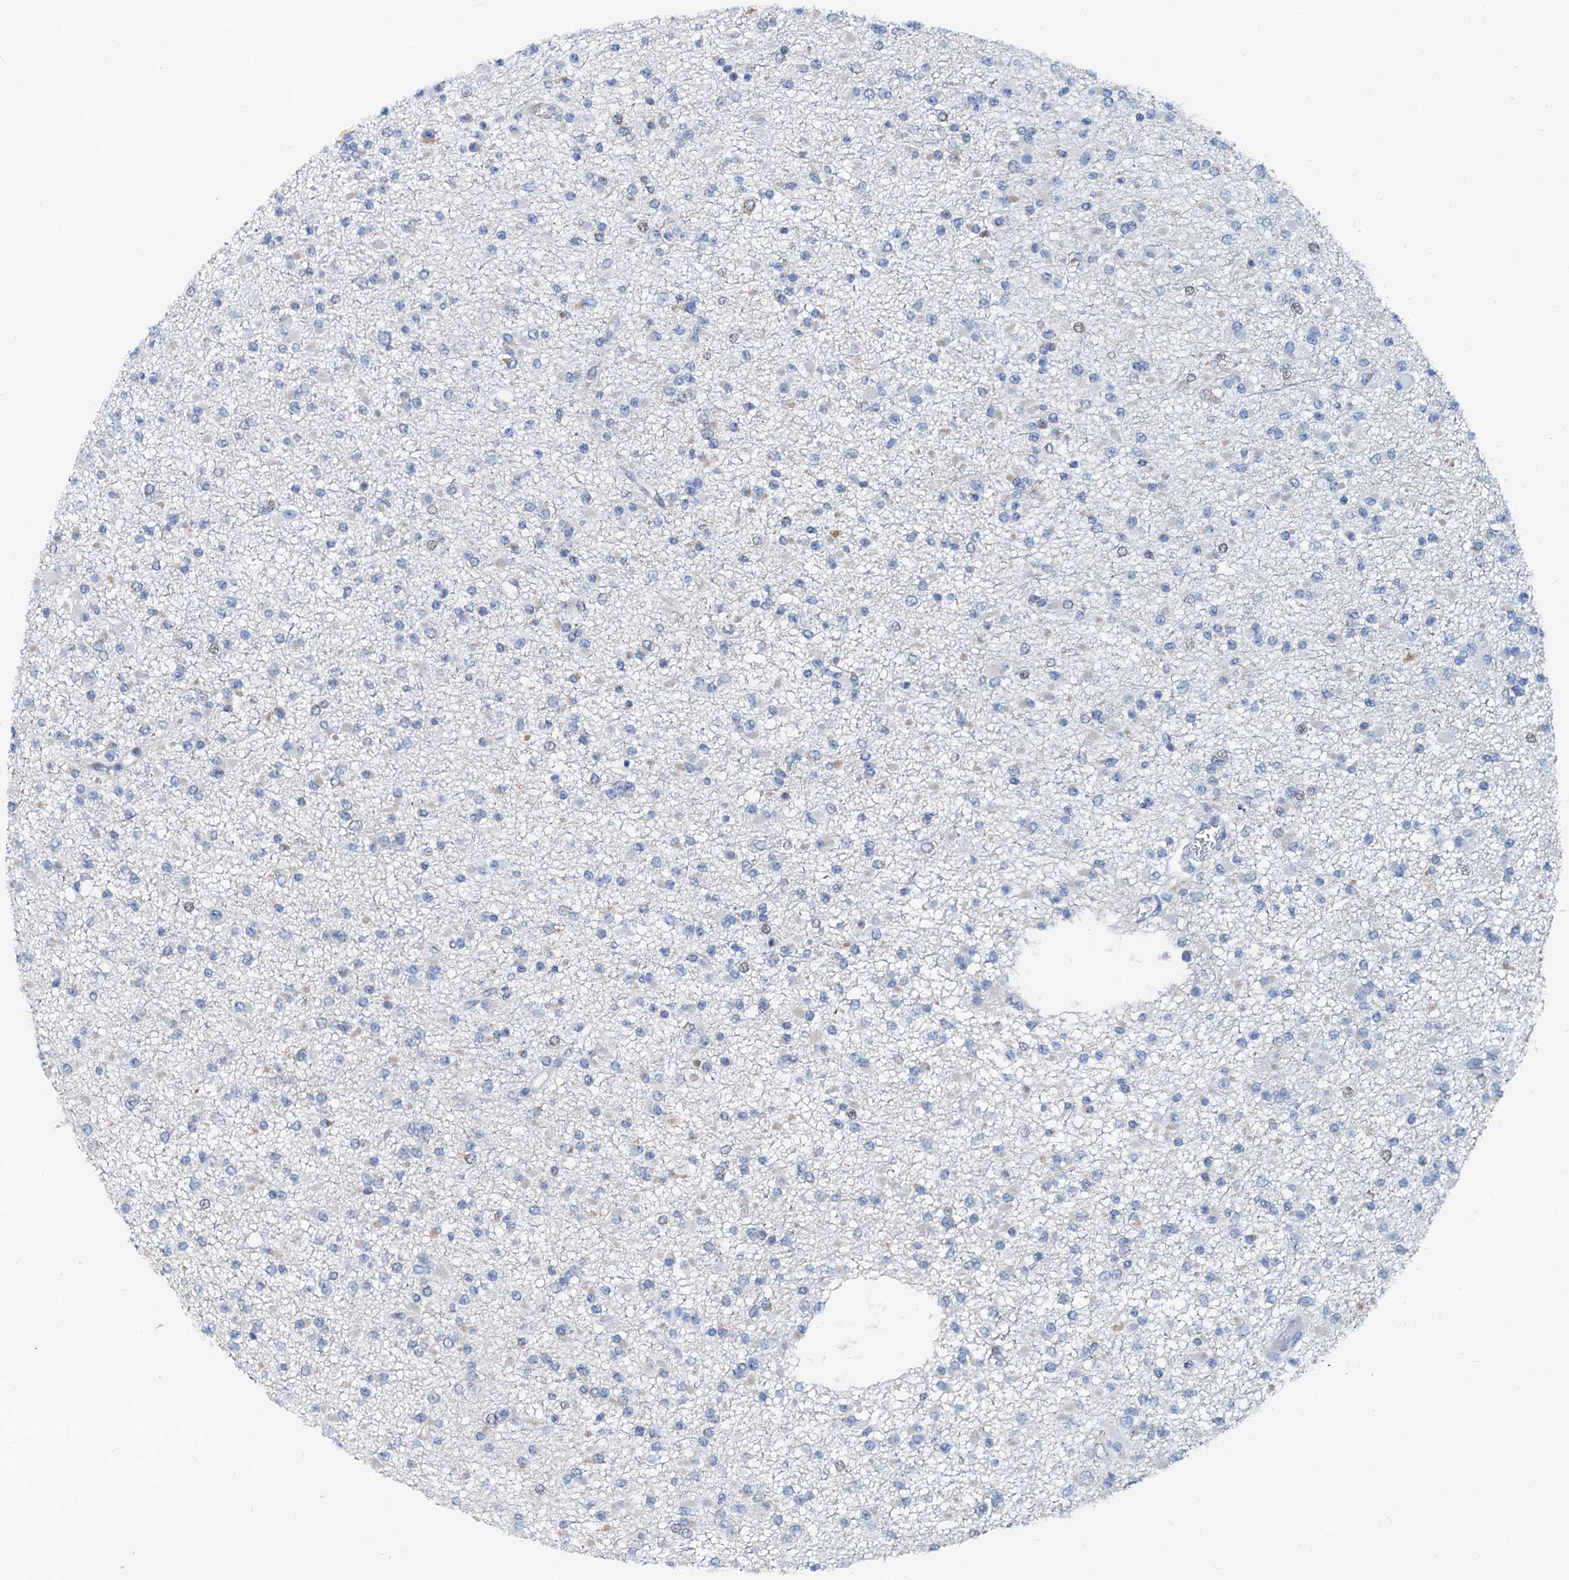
{"staining": {"intensity": "negative", "quantity": "none", "location": "none"}, "tissue": "glioma", "cell_type": "Tumor cells", "image_type": "cancer", "snomed": [{"axis": "morphology", "description": "Glioma, malignant, Low grade"}, {"axis": "topography", "description": "Brain"}], "caption": "DAB immunohistochemical staining of human low-grade glioma (malignant) demonstrates no significant staining in tumor cells. (Immunohistochemistry, brightfield microscopy, high magnification).", "gene": "PTGES3", "patient": {"sex": "female", "age": 22}}